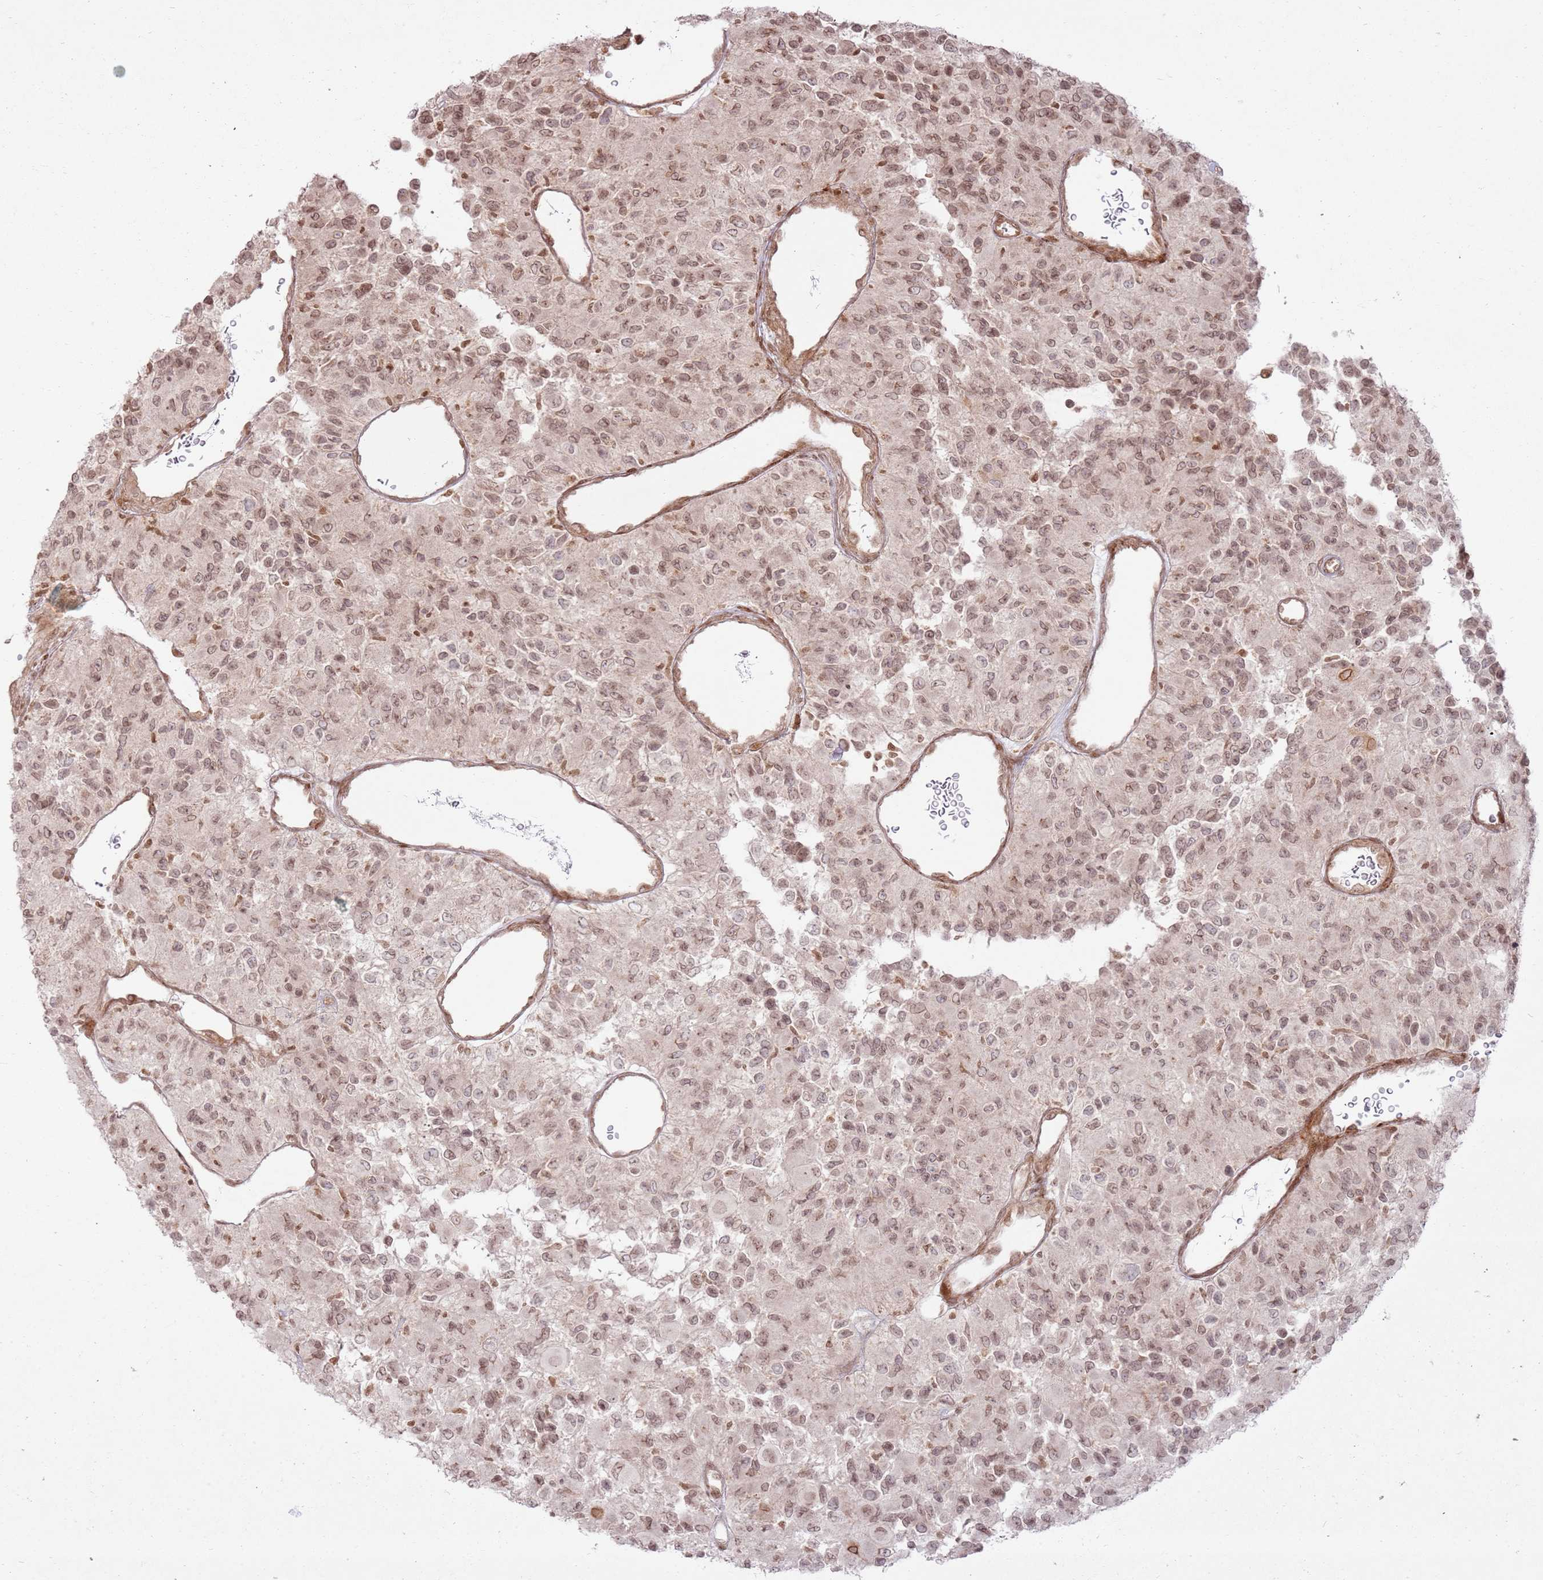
{"staining": {"intensity": "moderate", "quantity": ">75%", "location": "nuclear"}, "tissue": "glioma", "cell_type": "Tumor cells", "image_type": "cancer", "snomed": [{"axis": "morphology", "description": "Glioma, malignant, High grade"}, {"axis": "topography", "description": "Brain"}], "caption": "Glioma stained with DAB (3,3'-diaminobenzidine) immunohistochemistry (IHC) shows medium levels of moderate nuclear staining in approximately >75% of tumor cells.", "gene": "KLHL36", "patient": {"sex": "male", "age": 77}}